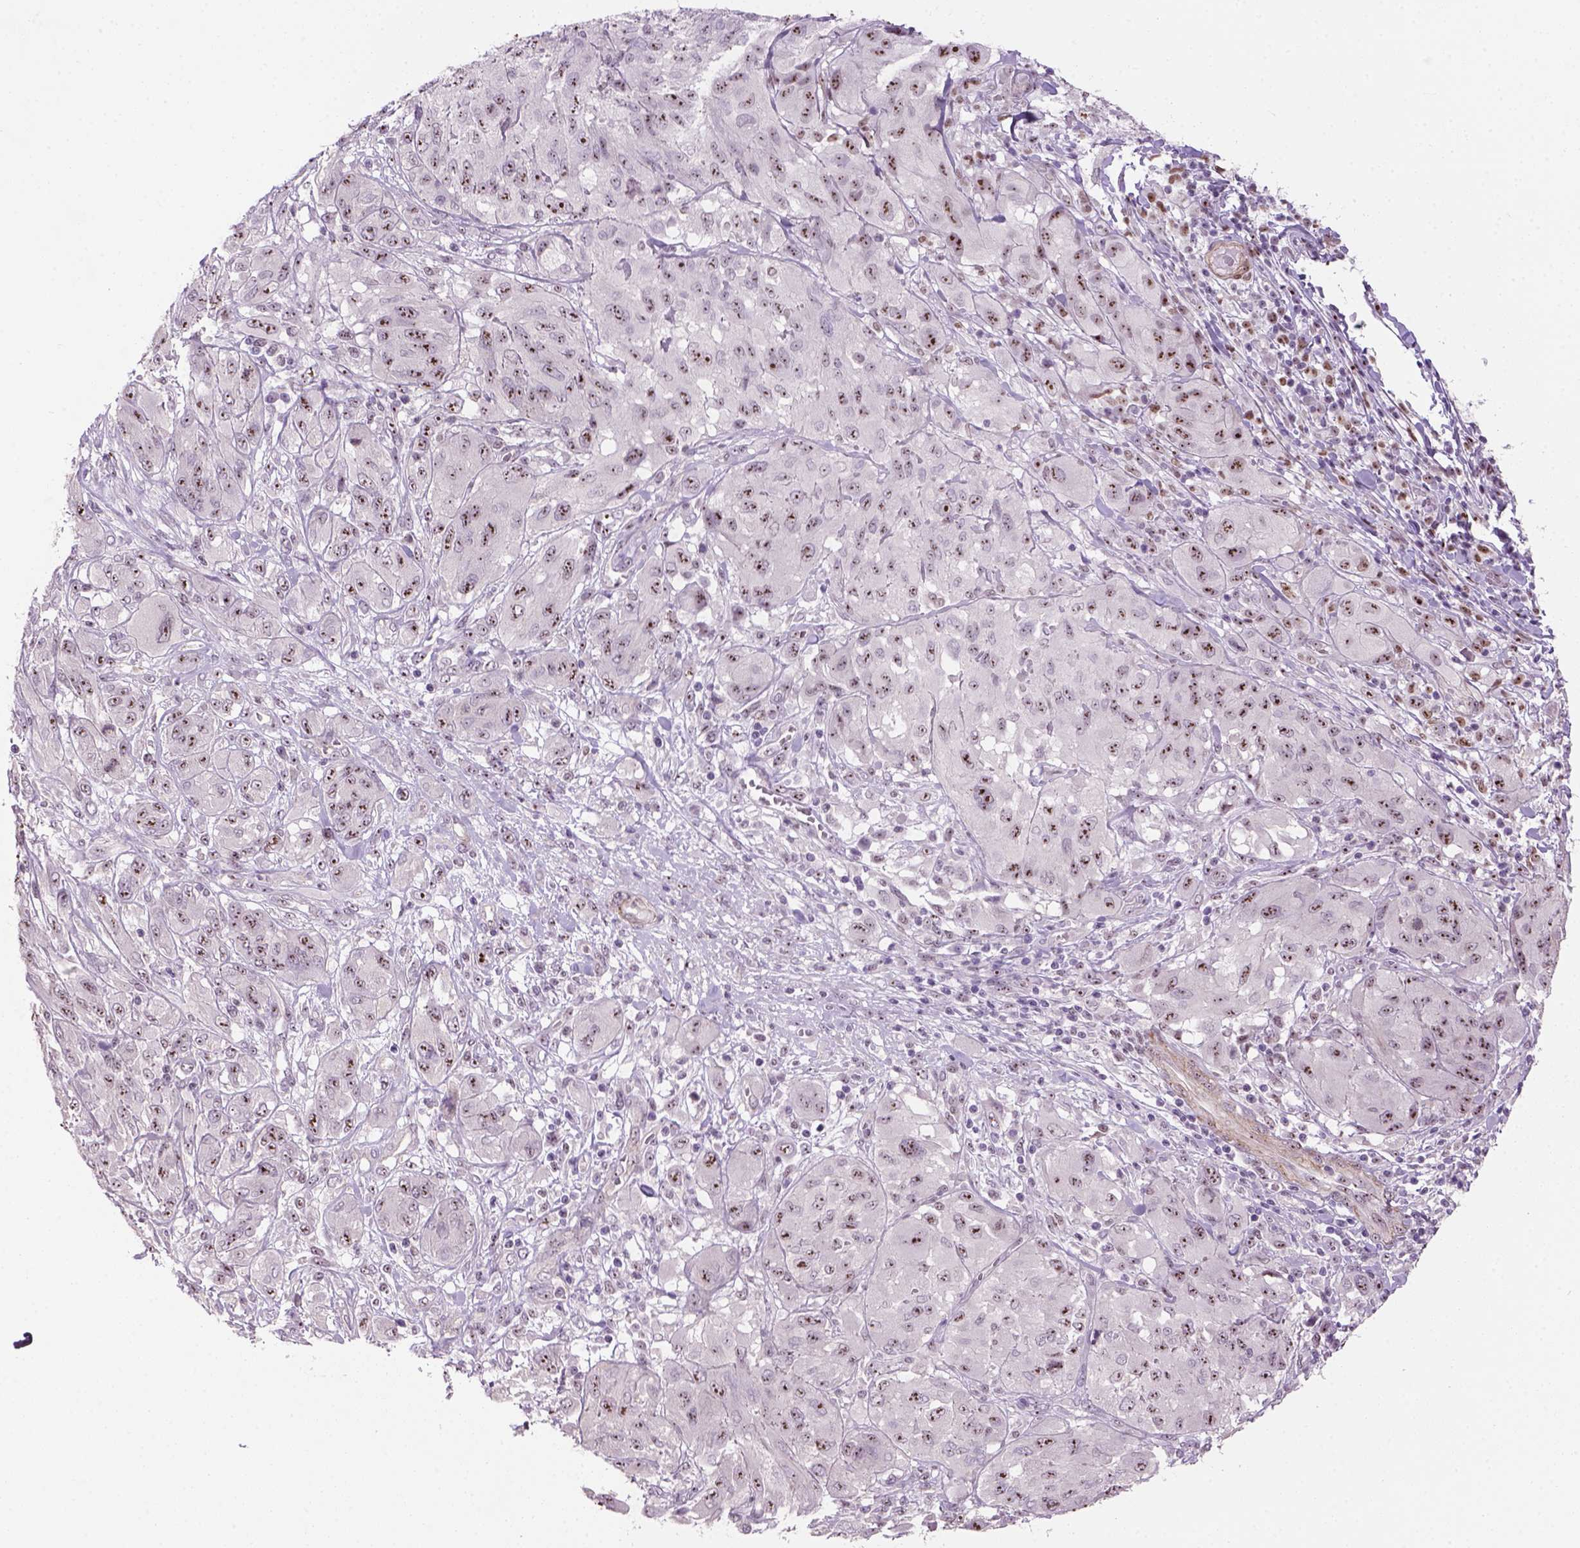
{"staining": {"intensity": "moderate", "quantity": ">75%", "location": "nuclear"}, "tissue": "melanoma", "cell_type": "Tumor cells", "image_type": "cancer", "snomed": [{"axis": "morphology", "description": "Malignant melanoma, NOS"}, {"axis": "topography", "description": "Skin"}], "caption": "Malignant melanoma stained for a protein exhibits moderate nuclear positivity in tumor cells. The protein is stained brown, and the nuclei are stained in blue (DAB IHC with brightfield microscopy, high magnification).", "gene": "RRS1", "patient": {"sex": "female", "age": 91}}